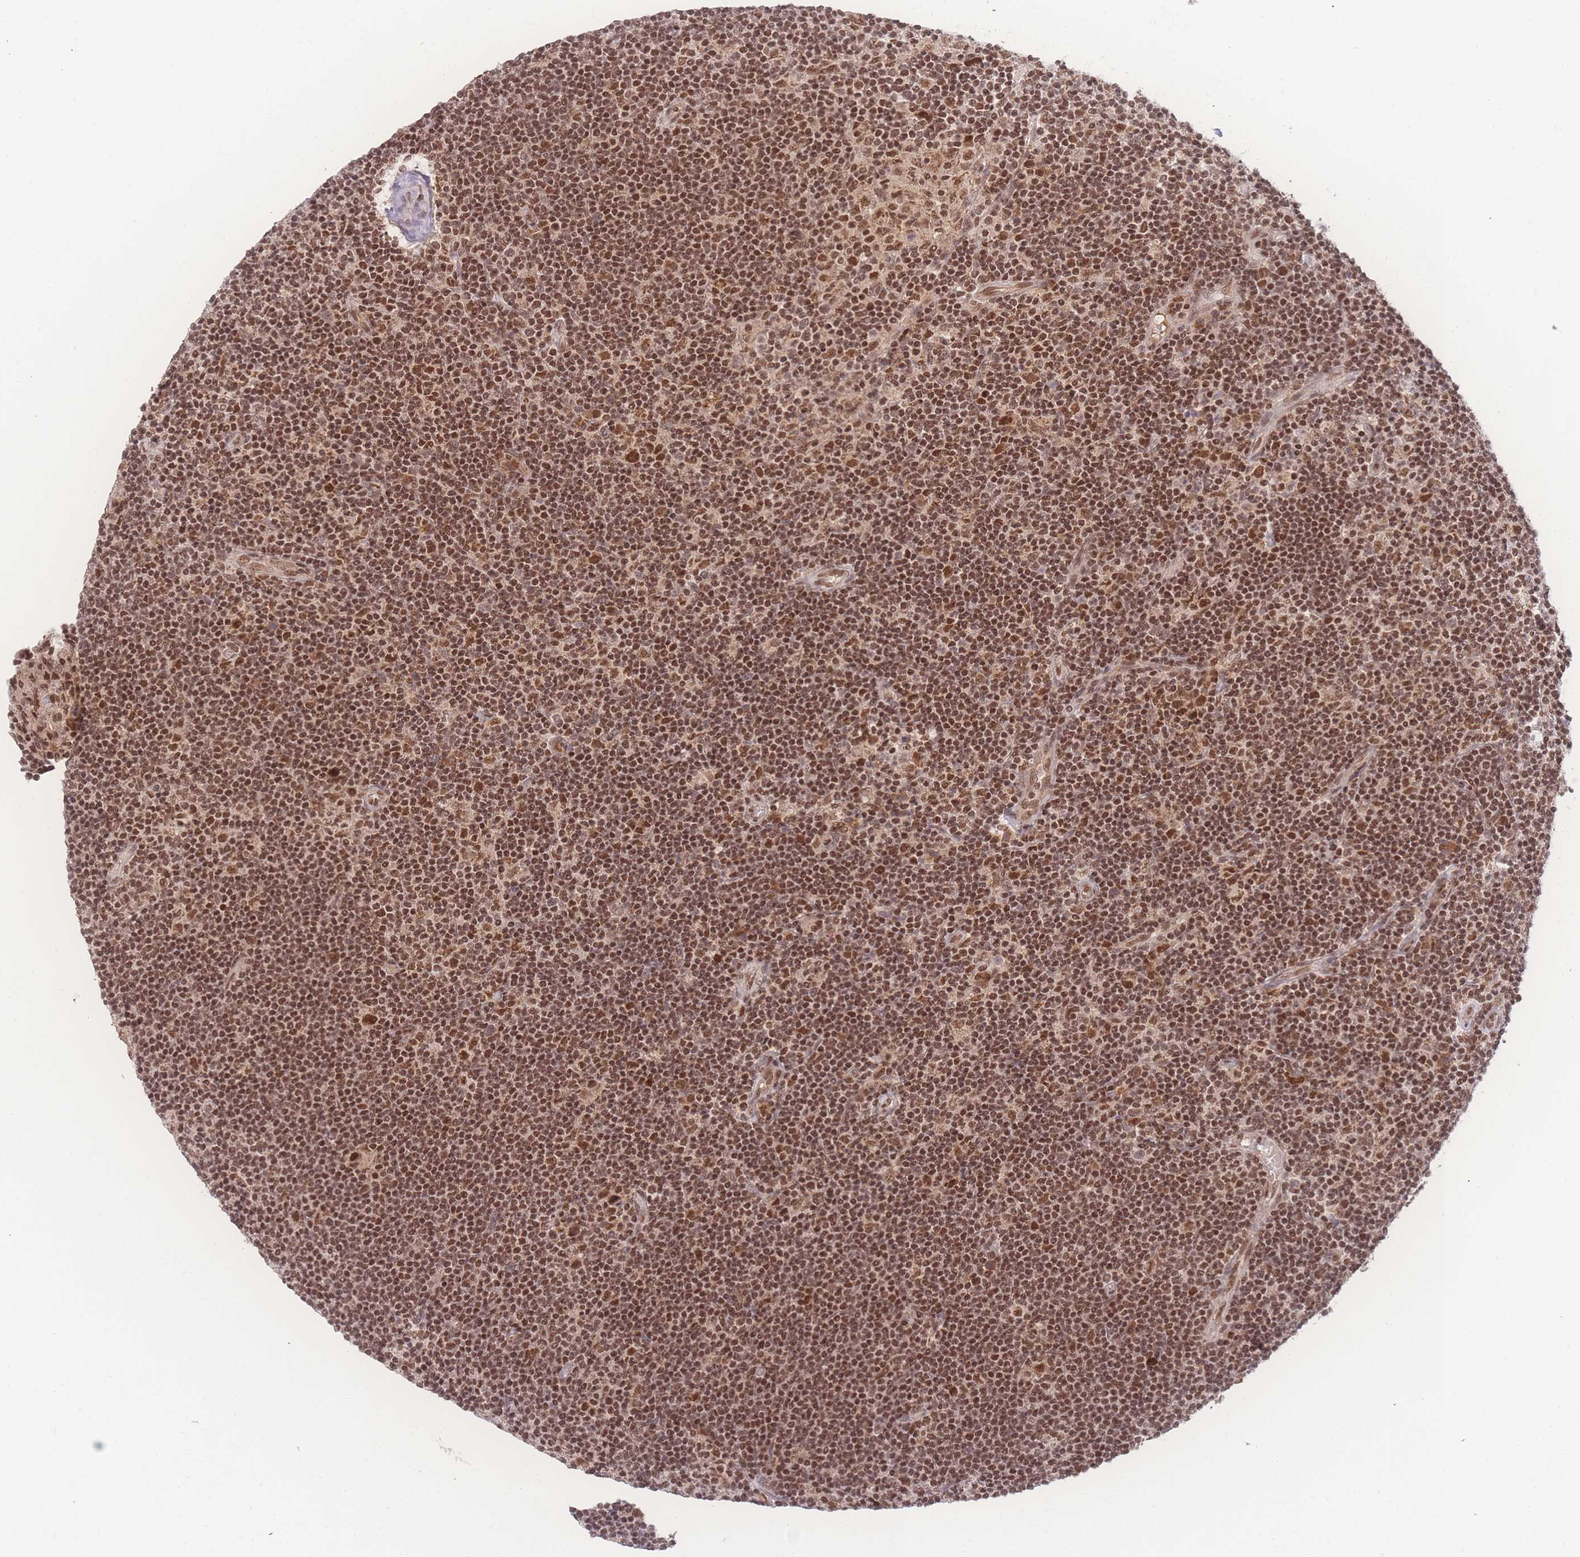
{"staining": {"intensity": "strong", "quantity": ">75%", "location": "nuclear"}, "tissue": "lymphoma", "cell_type": "Tumor cells", "image_type": "cancer", "snomed": [{"axis": "morphology", "description": "Hodgkin's disease, NOS"}, {"axis": "topography", "description": "Lymph node"}], "caption": "Hodgkin's disease was stained to show a protein in brown. There is high levels of strong nuclear staining in approximately >75% of tumor cells.", "gene": "RAVER1", "patient": {"sex": "female", "age": 57}}